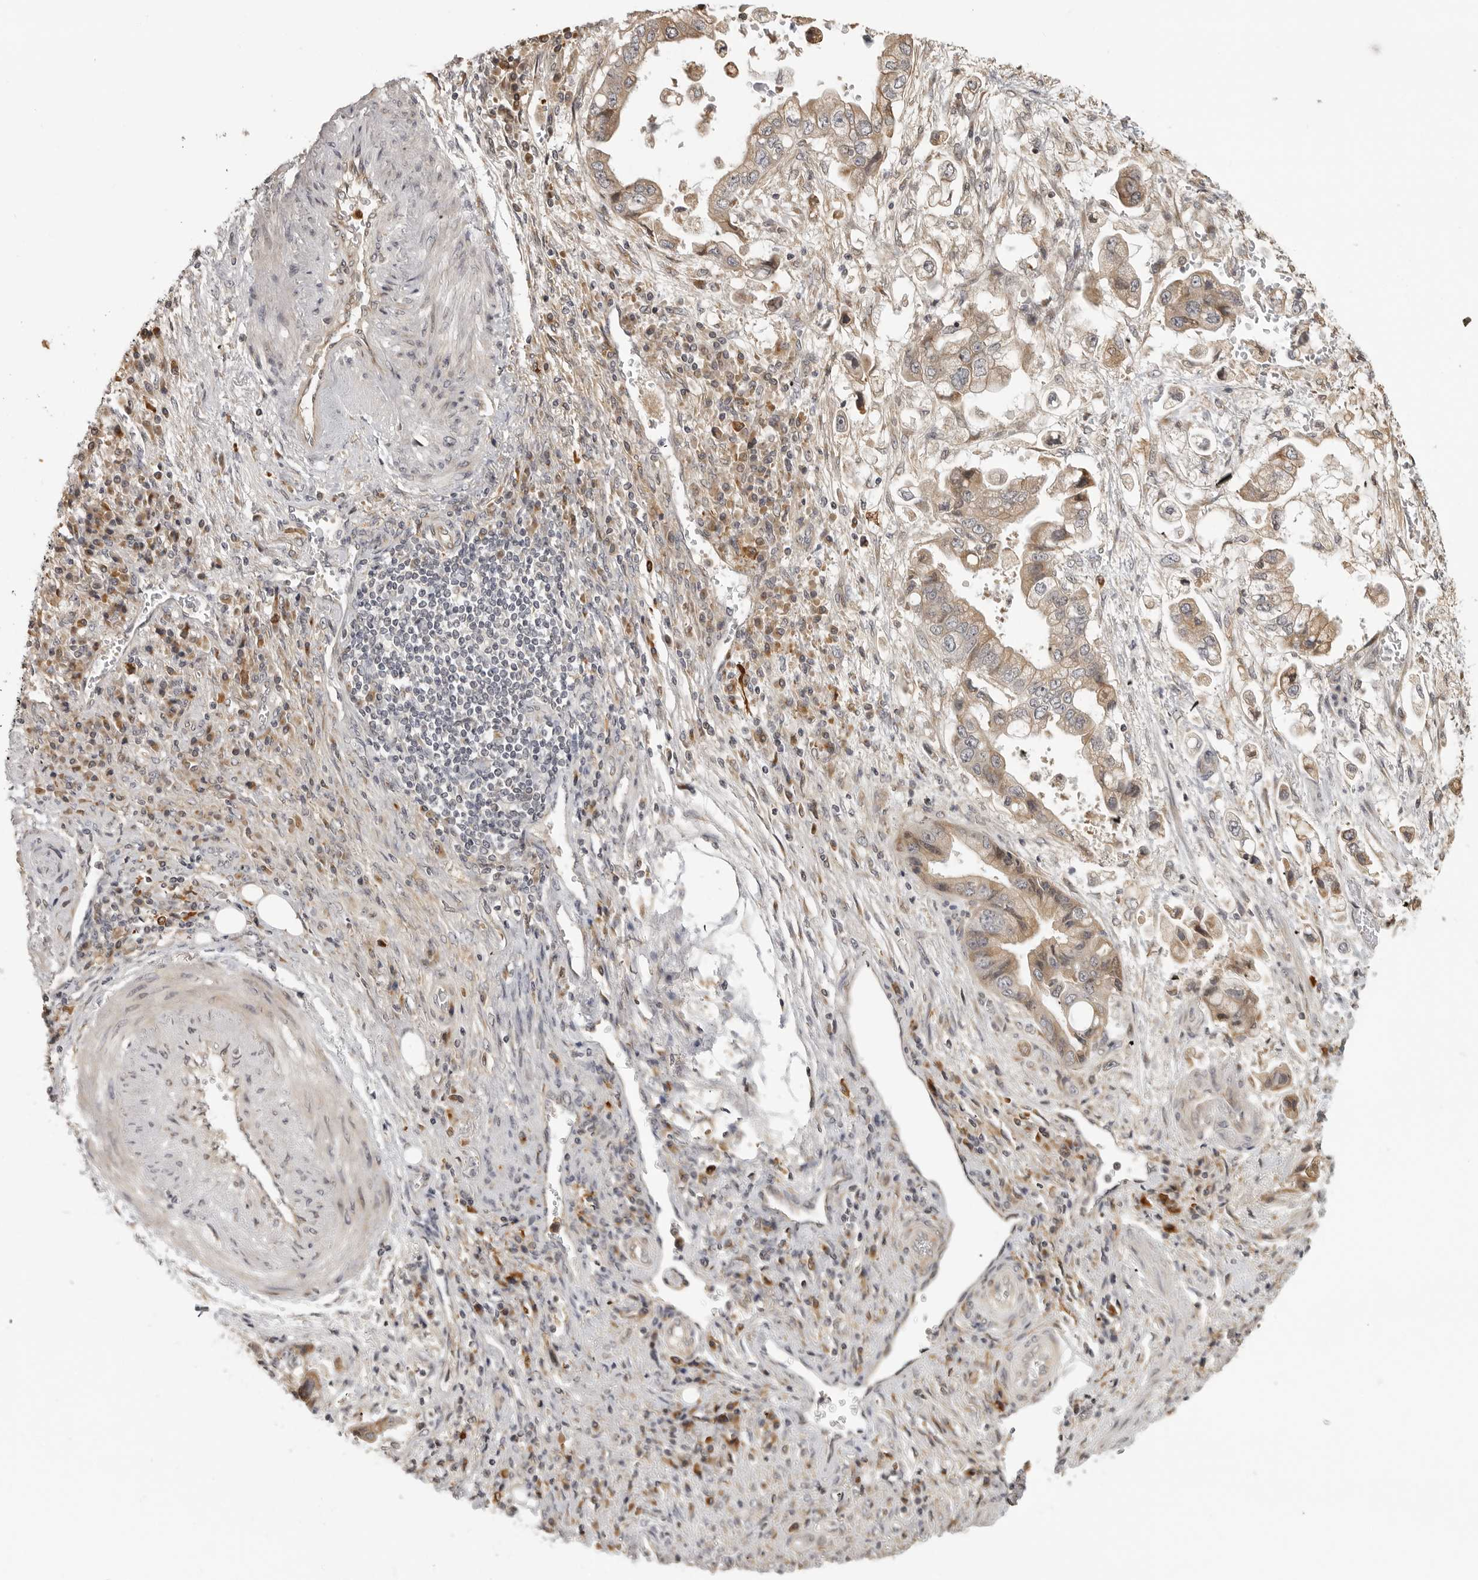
{"staining": {"intensity": "moderate", "quantity": ">75%", "location": "cytoplasmic/membranous"}, "tissue": "stomach cancer", "cell_type": "Tumor cells", "image_type": "cancer", "snomed": [{"axis": "morphology", "description": "Adenocarcinoma, NOS"}, {"axis": "topography", "description": "Stomach"}], "caption": "The histopathology image demonstrates immunohistochemical staining of stomach cancer (adenocarcinoma). There is moderate cytoplasmic/membranous staining is appreciated in about >75% of tumor cells.", "gene": "IDO1", "patient": {"sex": "male", "age": 62}}